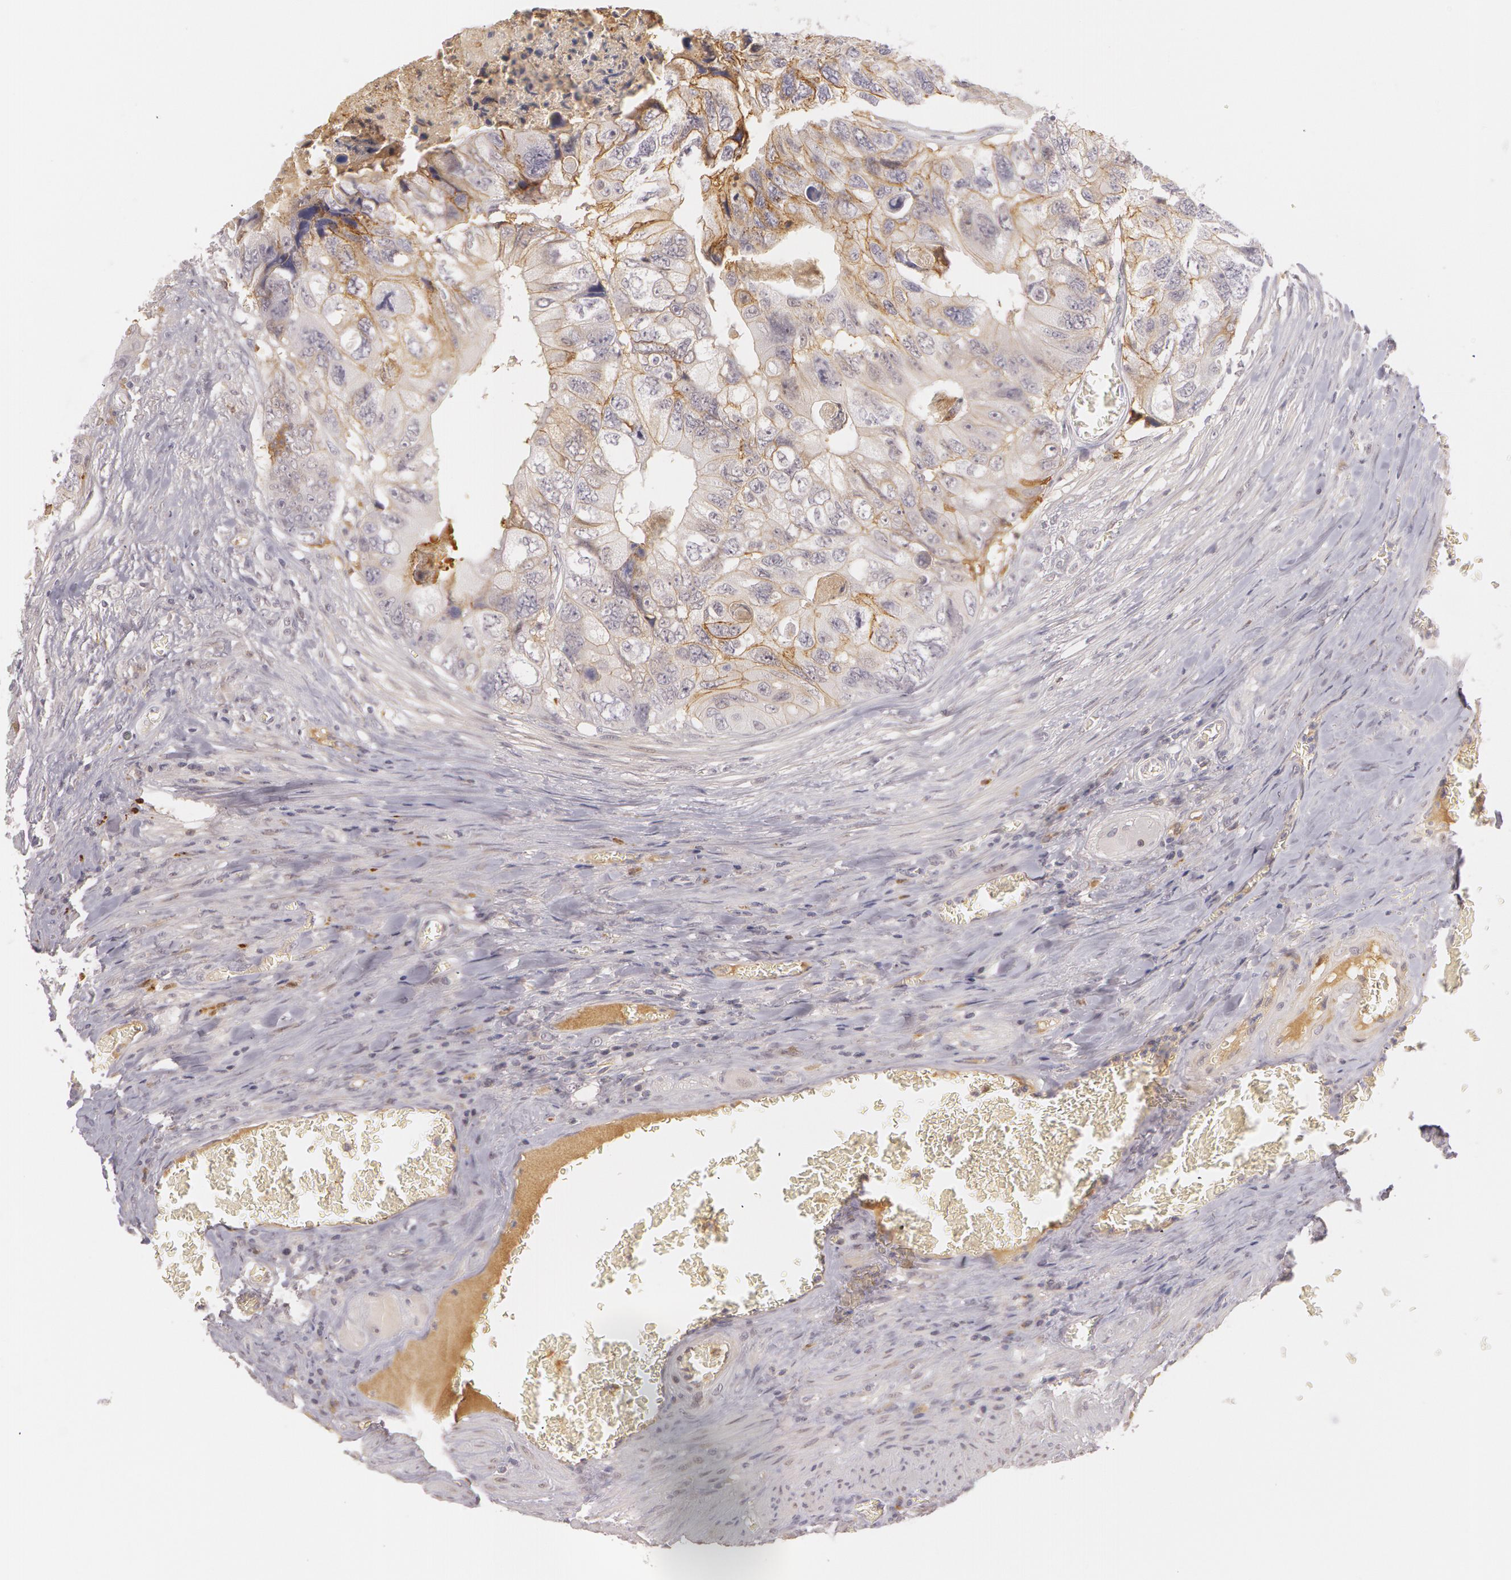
{"staining": {"intensity": "weak", "quantity": "<25%", "location": "cytoplasmic/membranous"}, "tissue": "colorectal cancer", "cell_type": "Tumor cells", "image_type": "cancer", "snomed": [{"axis": "morphology", "description": "Adenocarcinoma, NOS"}, {"axis": "topography", "description": "Rectum"}], "caption": "High magnification brightfield microscopy of colorectal cancer stained with DAB (brown) and counterstained with hematoxylin (blue): tumor cells show no significant expression.", "gene": "LBP", "patient": {"sex": "female", "age": 82}}